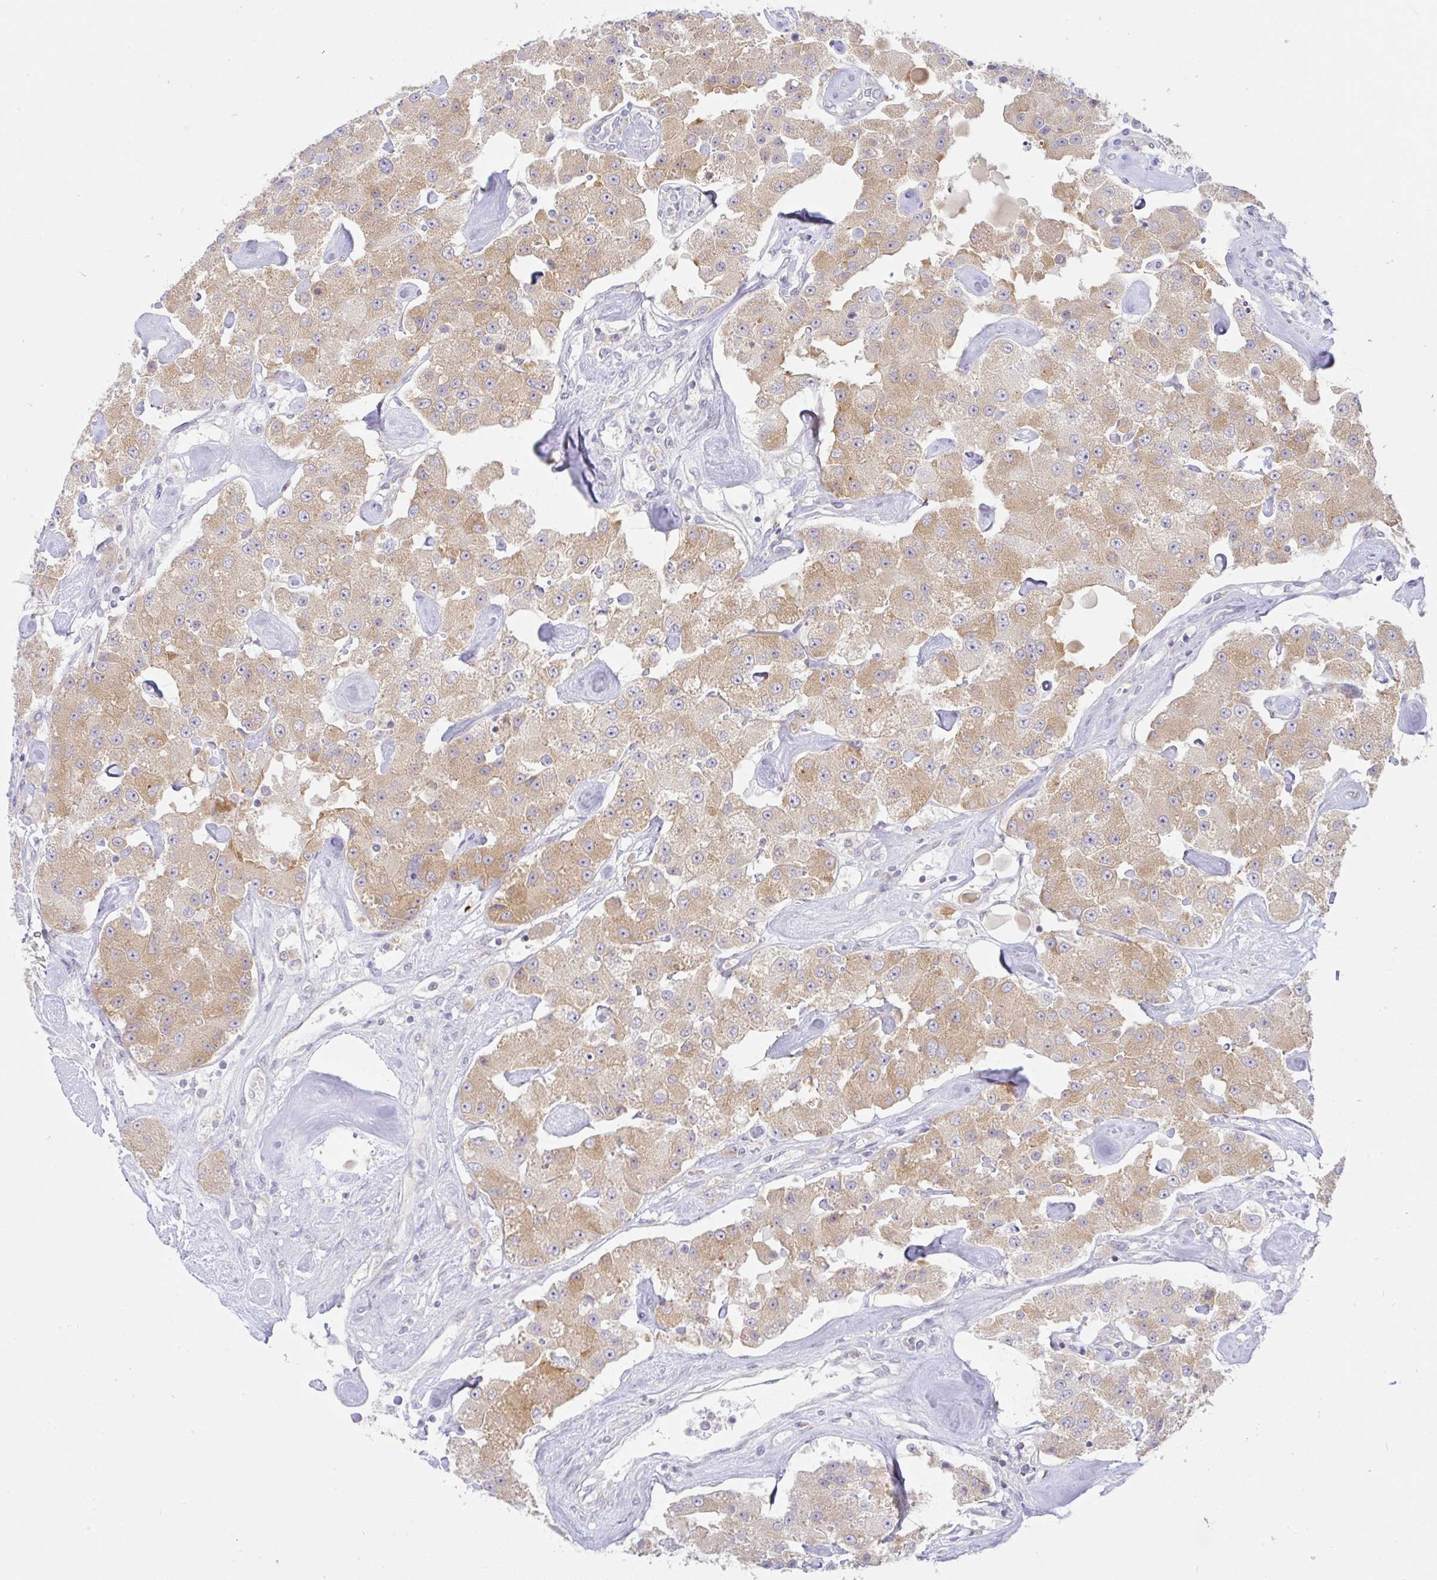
{"staining": {"intensity": "moderate", "quantity": ">75%", "location": "cytoplasmic/membranous"}, "tissue": "carcinoid", "cell_type": "Tumor cells", "image_type": "cancer", "snomed": [{"axis": "morphology", "description": "Carcinoid, malignant, NOS"}, {"axis": "topography", "description": "Pancreas"}], "caption": "Moderate cytoplasmic/membranous protein positivity is appreciated in approximately >75% of tumor cells in malignant carcinoid.", "gene": "DERL2", "patient": {"sex": "male", "age": 41}}